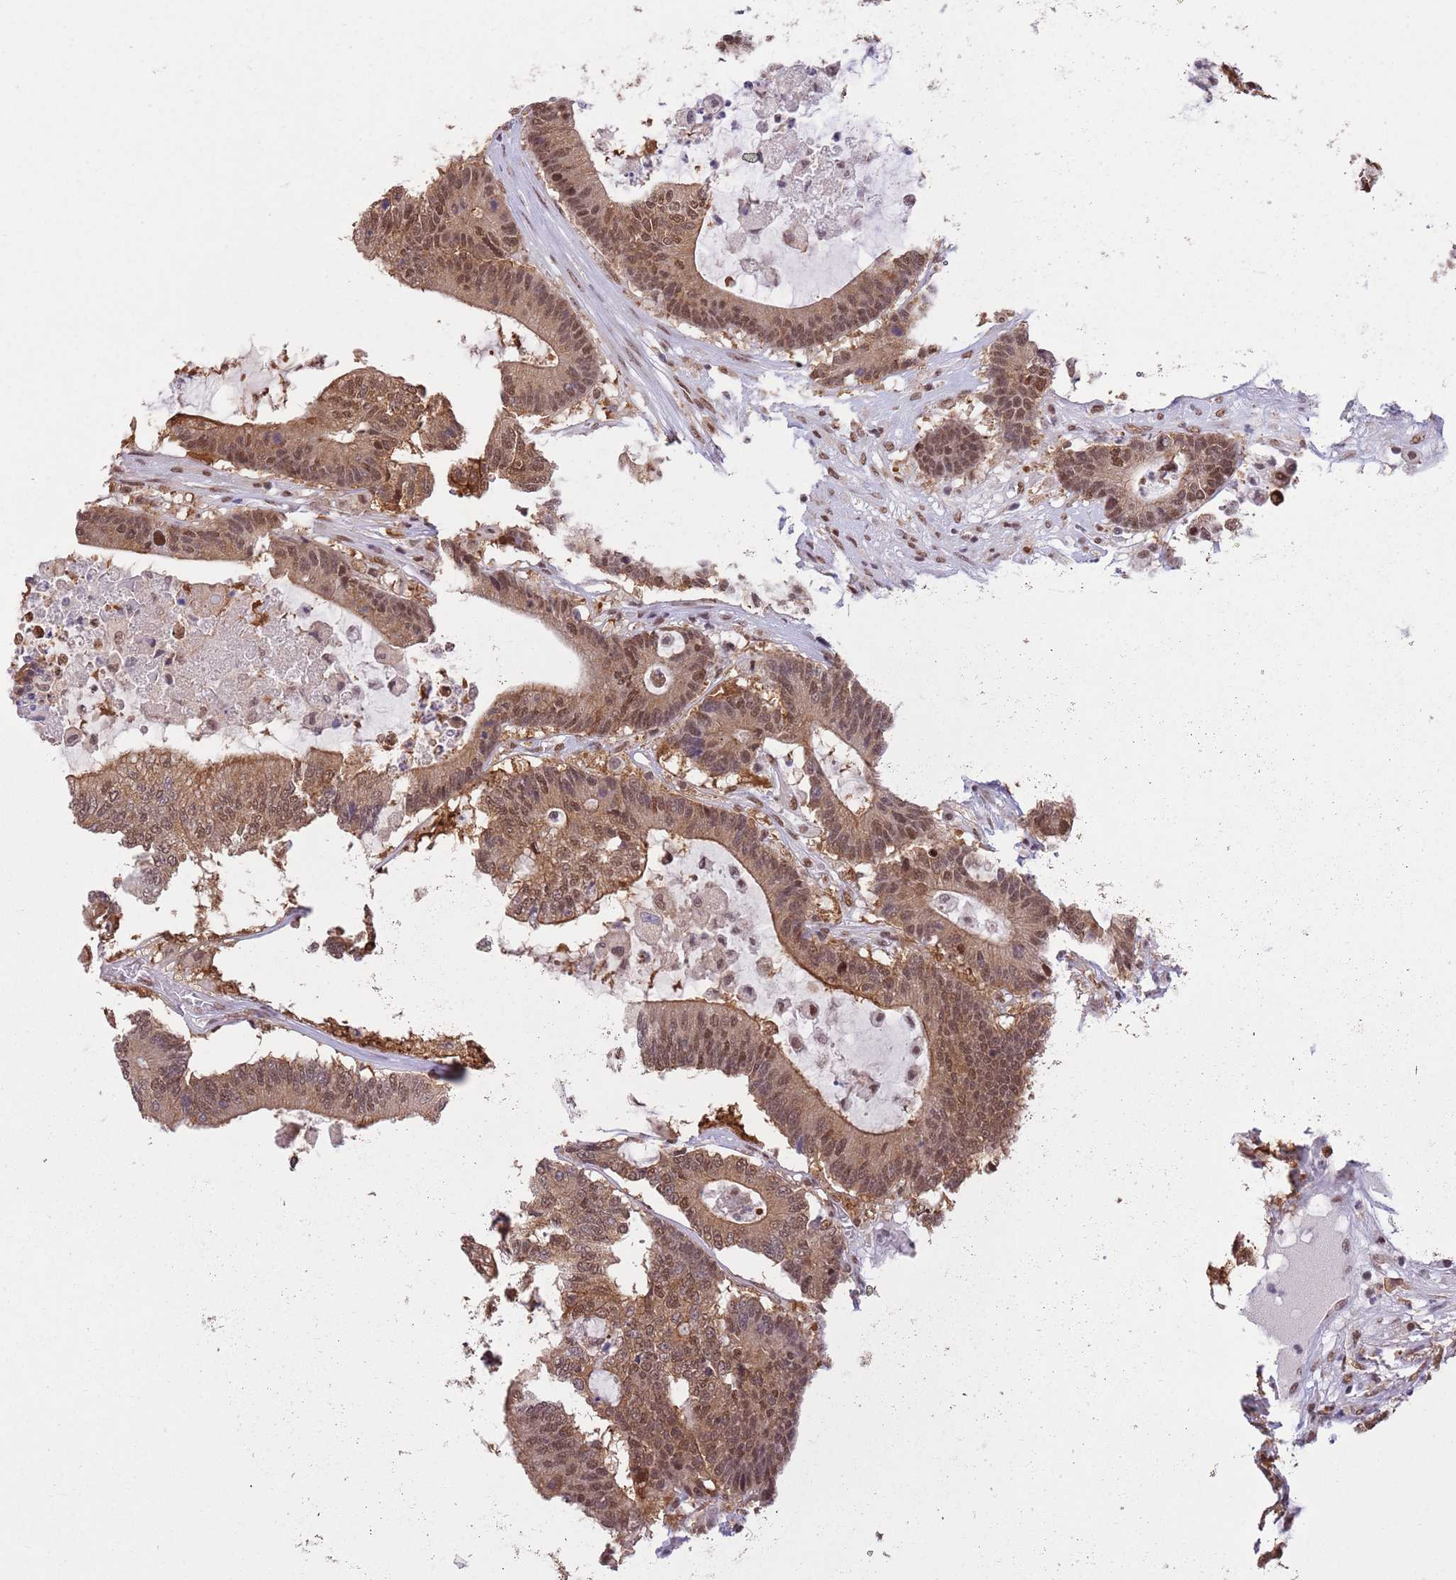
{"staining": {"intensity": "moderate", "quantity": ">75%", "location": "cytoplasmic/membranous,nuclear"}, "tissue": "colorectal cancer", "cell_type": "Tumor cells", "image_type": "cancer", "snomed": [{"axis": "morphology", "description": "Adenocarcinoma, NOS"}, {"axis": "topography", "description": "Colon"}], "caption": "This is a micrograph of immunohistochemistry (IHC) staining of adenocarcinoma (colorectal), which shows moderate expression in the cytoplasmic/membranous and nuclear of tumor cells.", "gene": "TRIM32", "patient": {"sex": "female", "age": 84}}